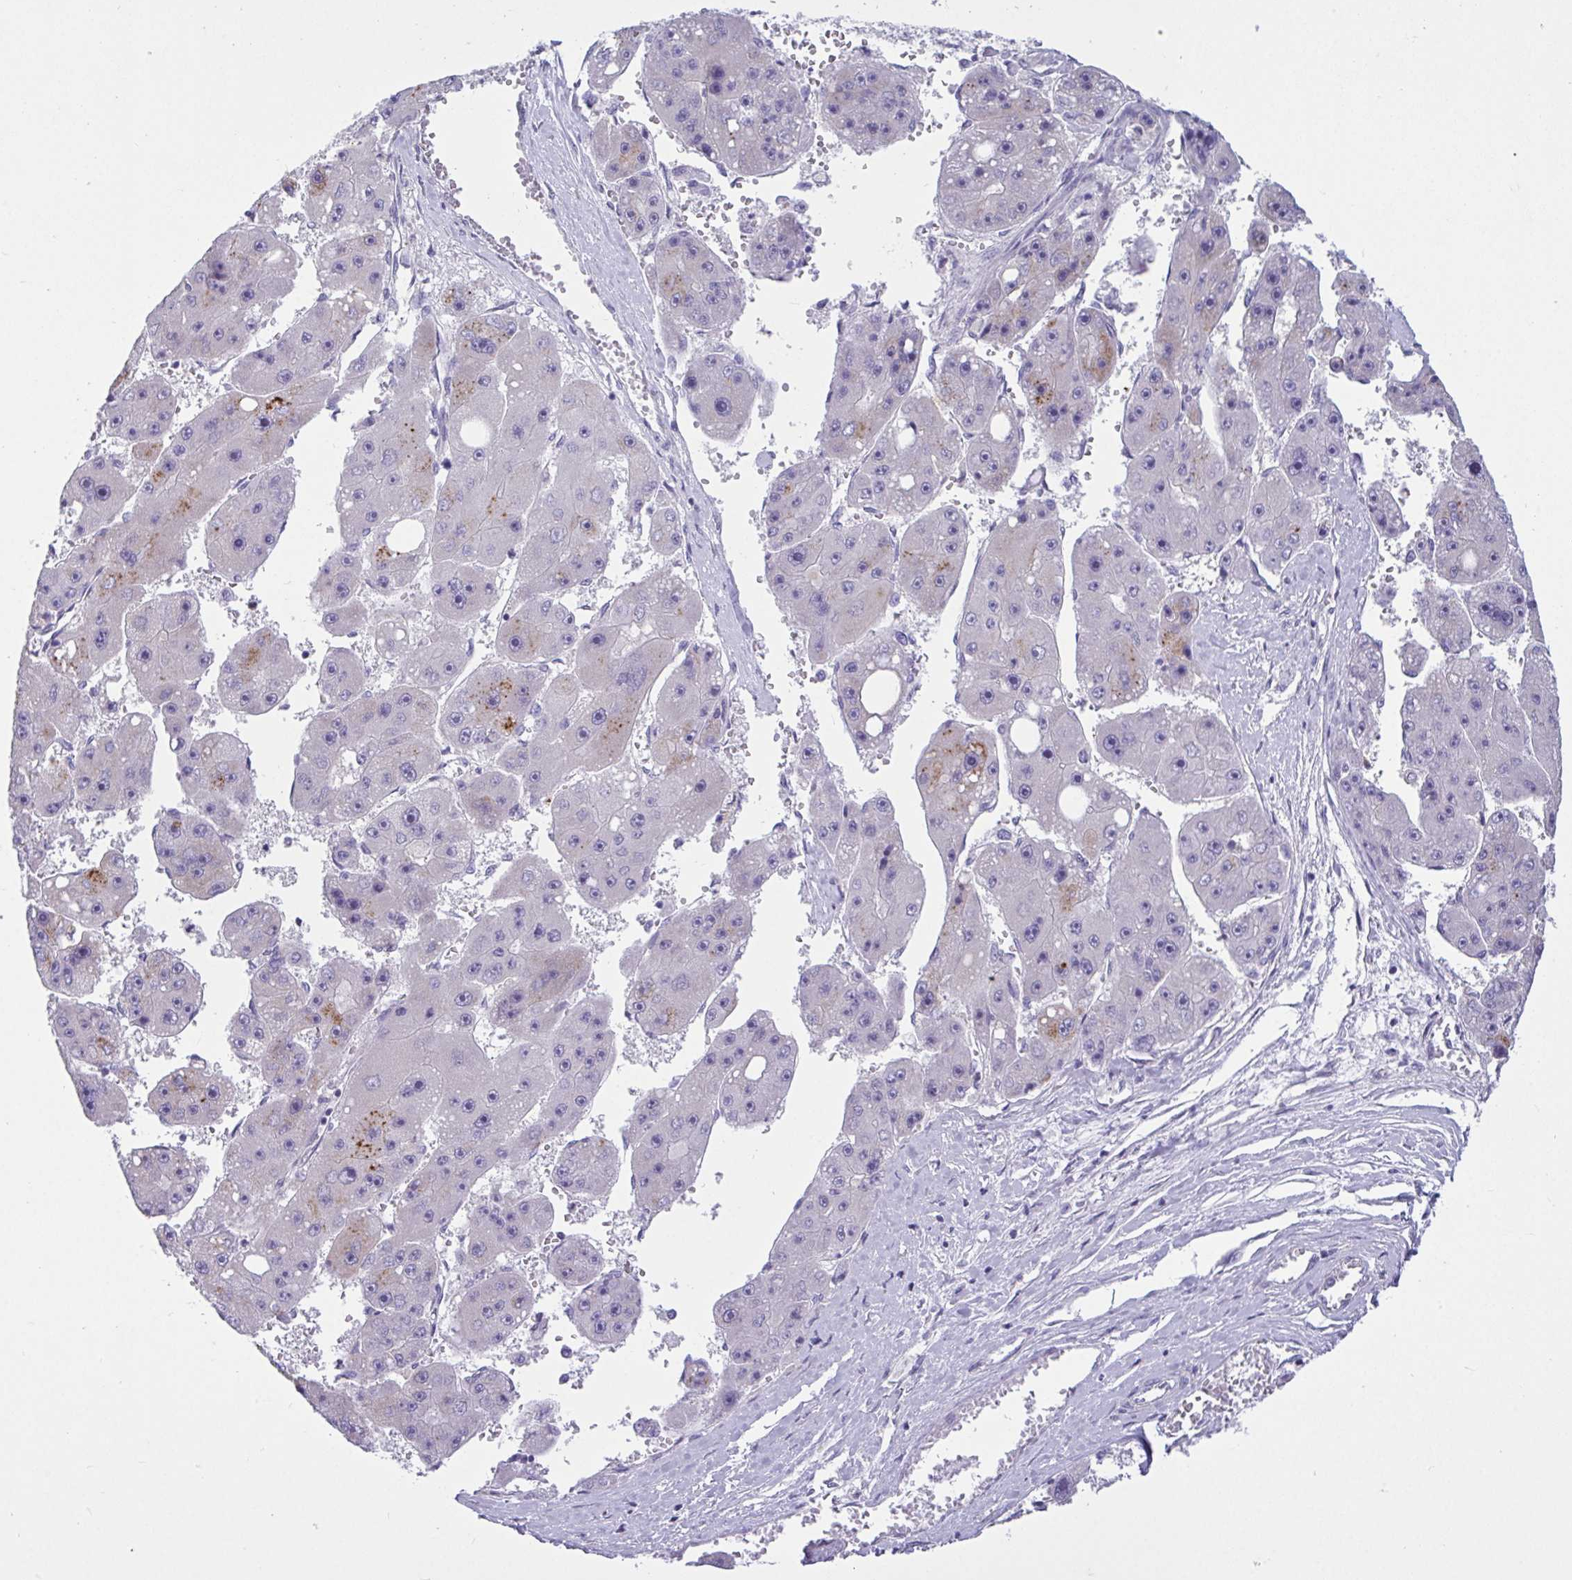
{"staining": {"intensity": "negative", "quantity": "none", "location": "none"}, "tissue": "liver cancer", "cell_type": "Tumor cells", "image_type": "cancer", "snomed": [{"axis": "morphology", "description": "Carcinoma, Hepatocellular, NOS"}, {"axis": "topography", "description": "Liver"}], "caption": "Protein analysis of liver cancer shows no significant staining in tumor cells.", "gene": "C4orf33", "patient": {"sex": "female", "age": 61}}